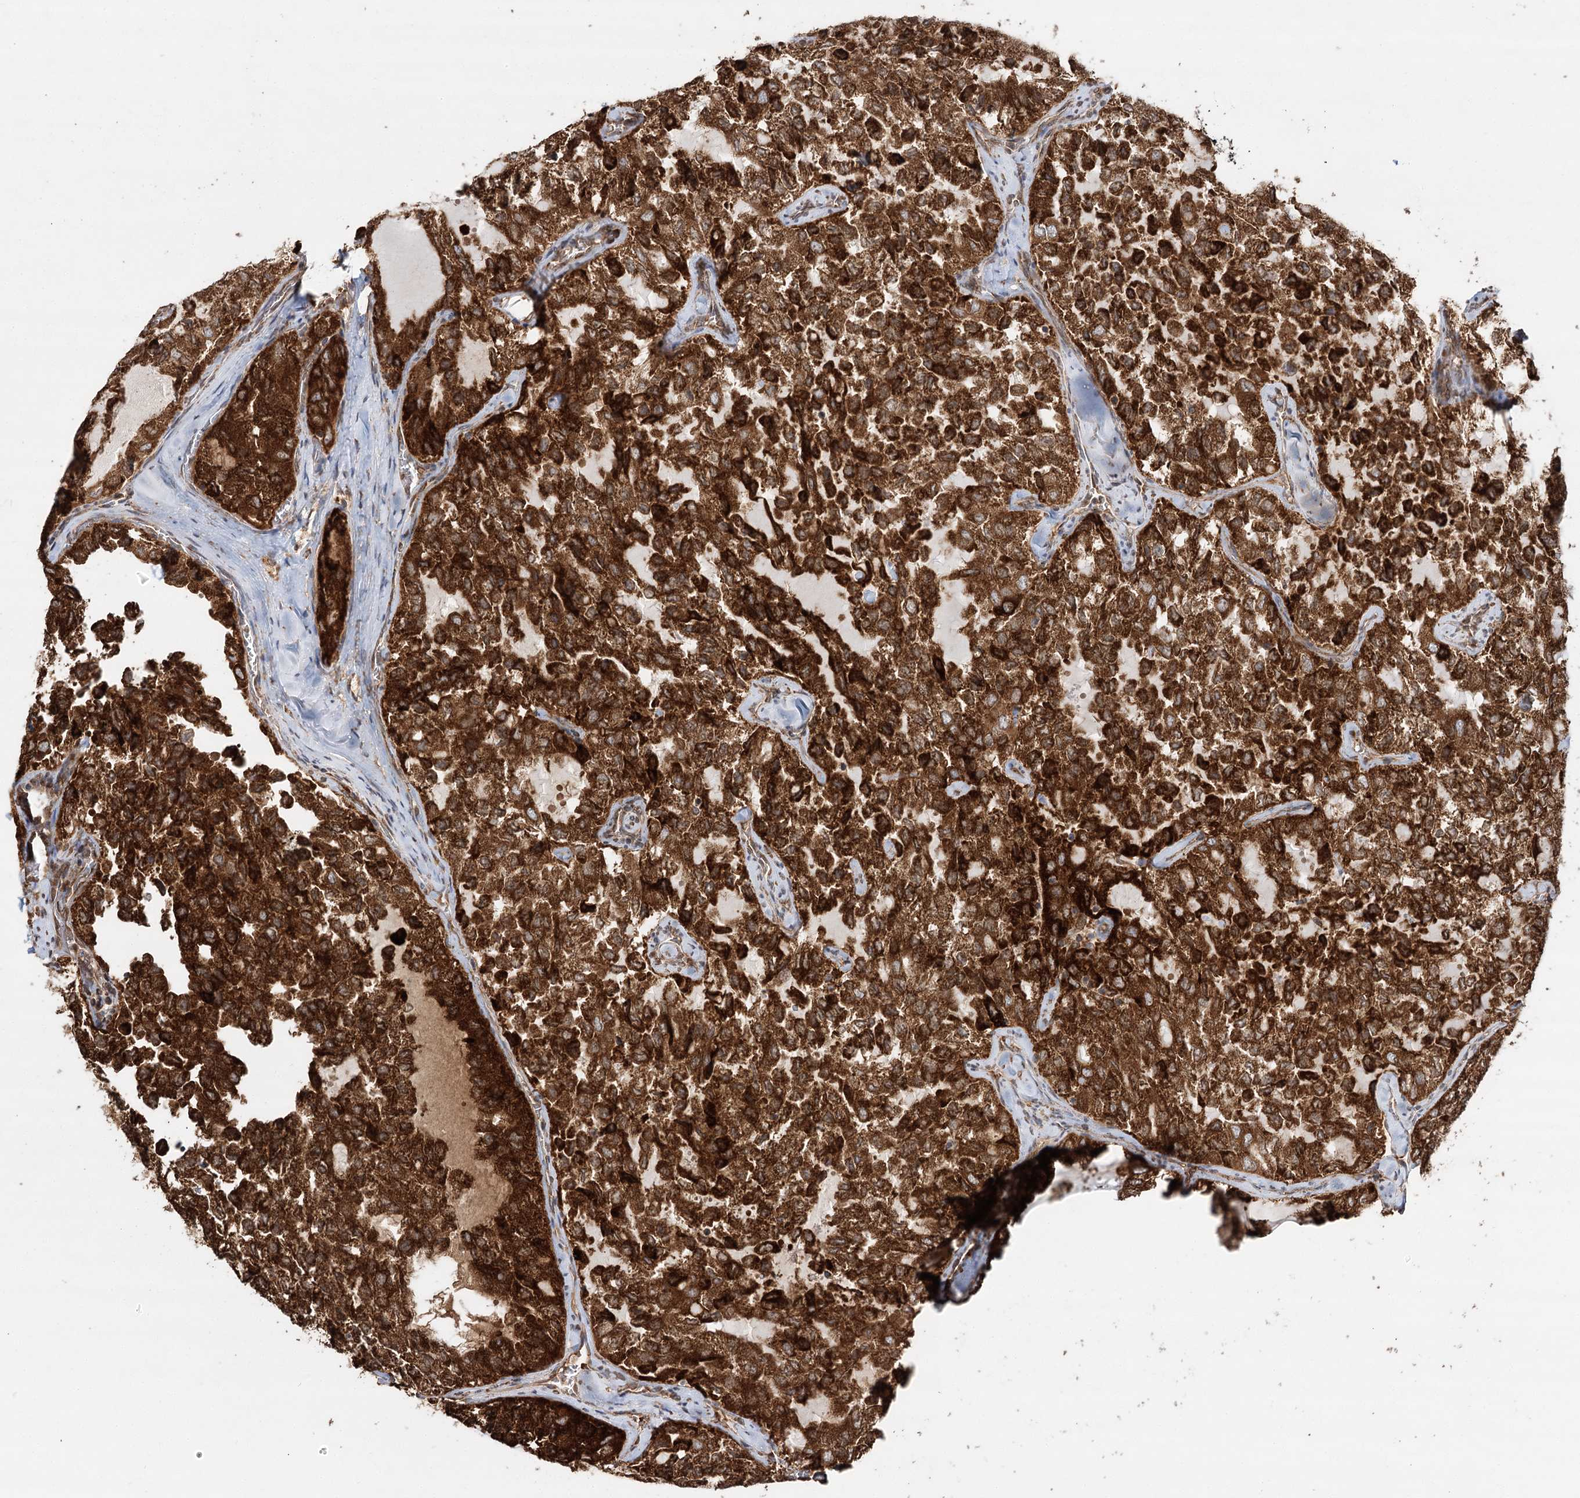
{"staining": {"intensity": "strong", "quantity": ">75%", "location": "cytoplasmic/membranous"}, "tissue": "thyroid cancer", "cell_type": "Tumor cells", "image_type": "cancer", "snomed": [{"axis": "morphology", "description": "Follicular adenoma carcinoma, NOS"}, {"axis": "topography", "description": "Thyroid gland"}], "caption": "Thyroid follicular adenoma carcinoma stained for a protein (brown) displays strong cytoplasmic/membranous positive positivity in about >75% of tumor cells.", "gene": "DNAJB14", "patient": {"sex": "male", "age": 75}}